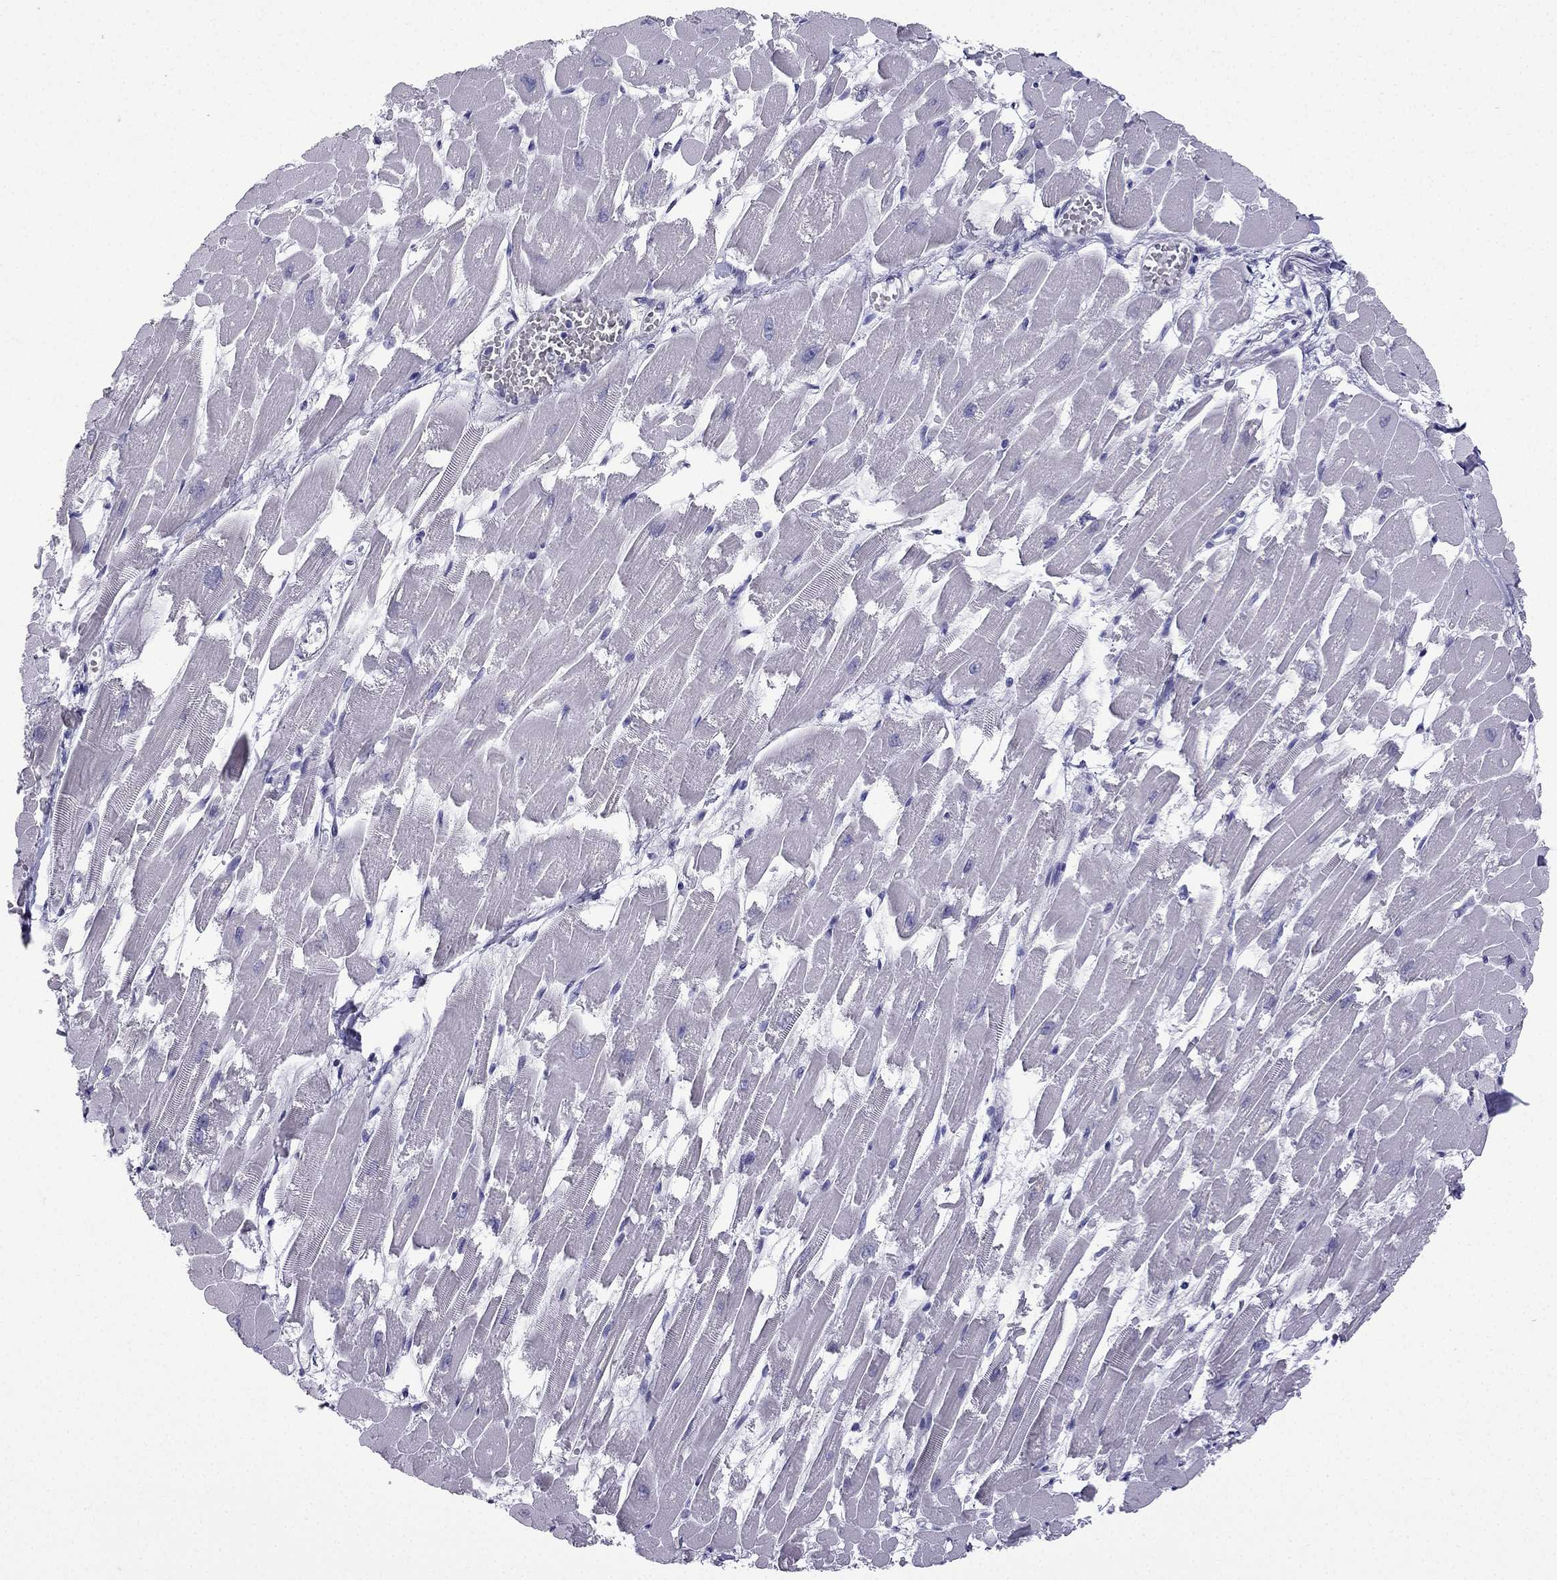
{"staining": {"intensity": "negative", "quantity": "none", "location": "none"}, "tissue": "heart muscle", "cell_type": "Cardiomyocytes", "image_type": "normal", "snomed": [{"axis": "morphology", "description": "Normal tissue, NOS"}, {"axis": "topography", "description": "Heart"}], "caption": "Heart muscle was stained to show a protein in brown. There is no significant positivity in cardiomyocytes. Nuclei are stained in blue.", "gene": "GJA8", "patient": {"sex": "female", "age": 52}}